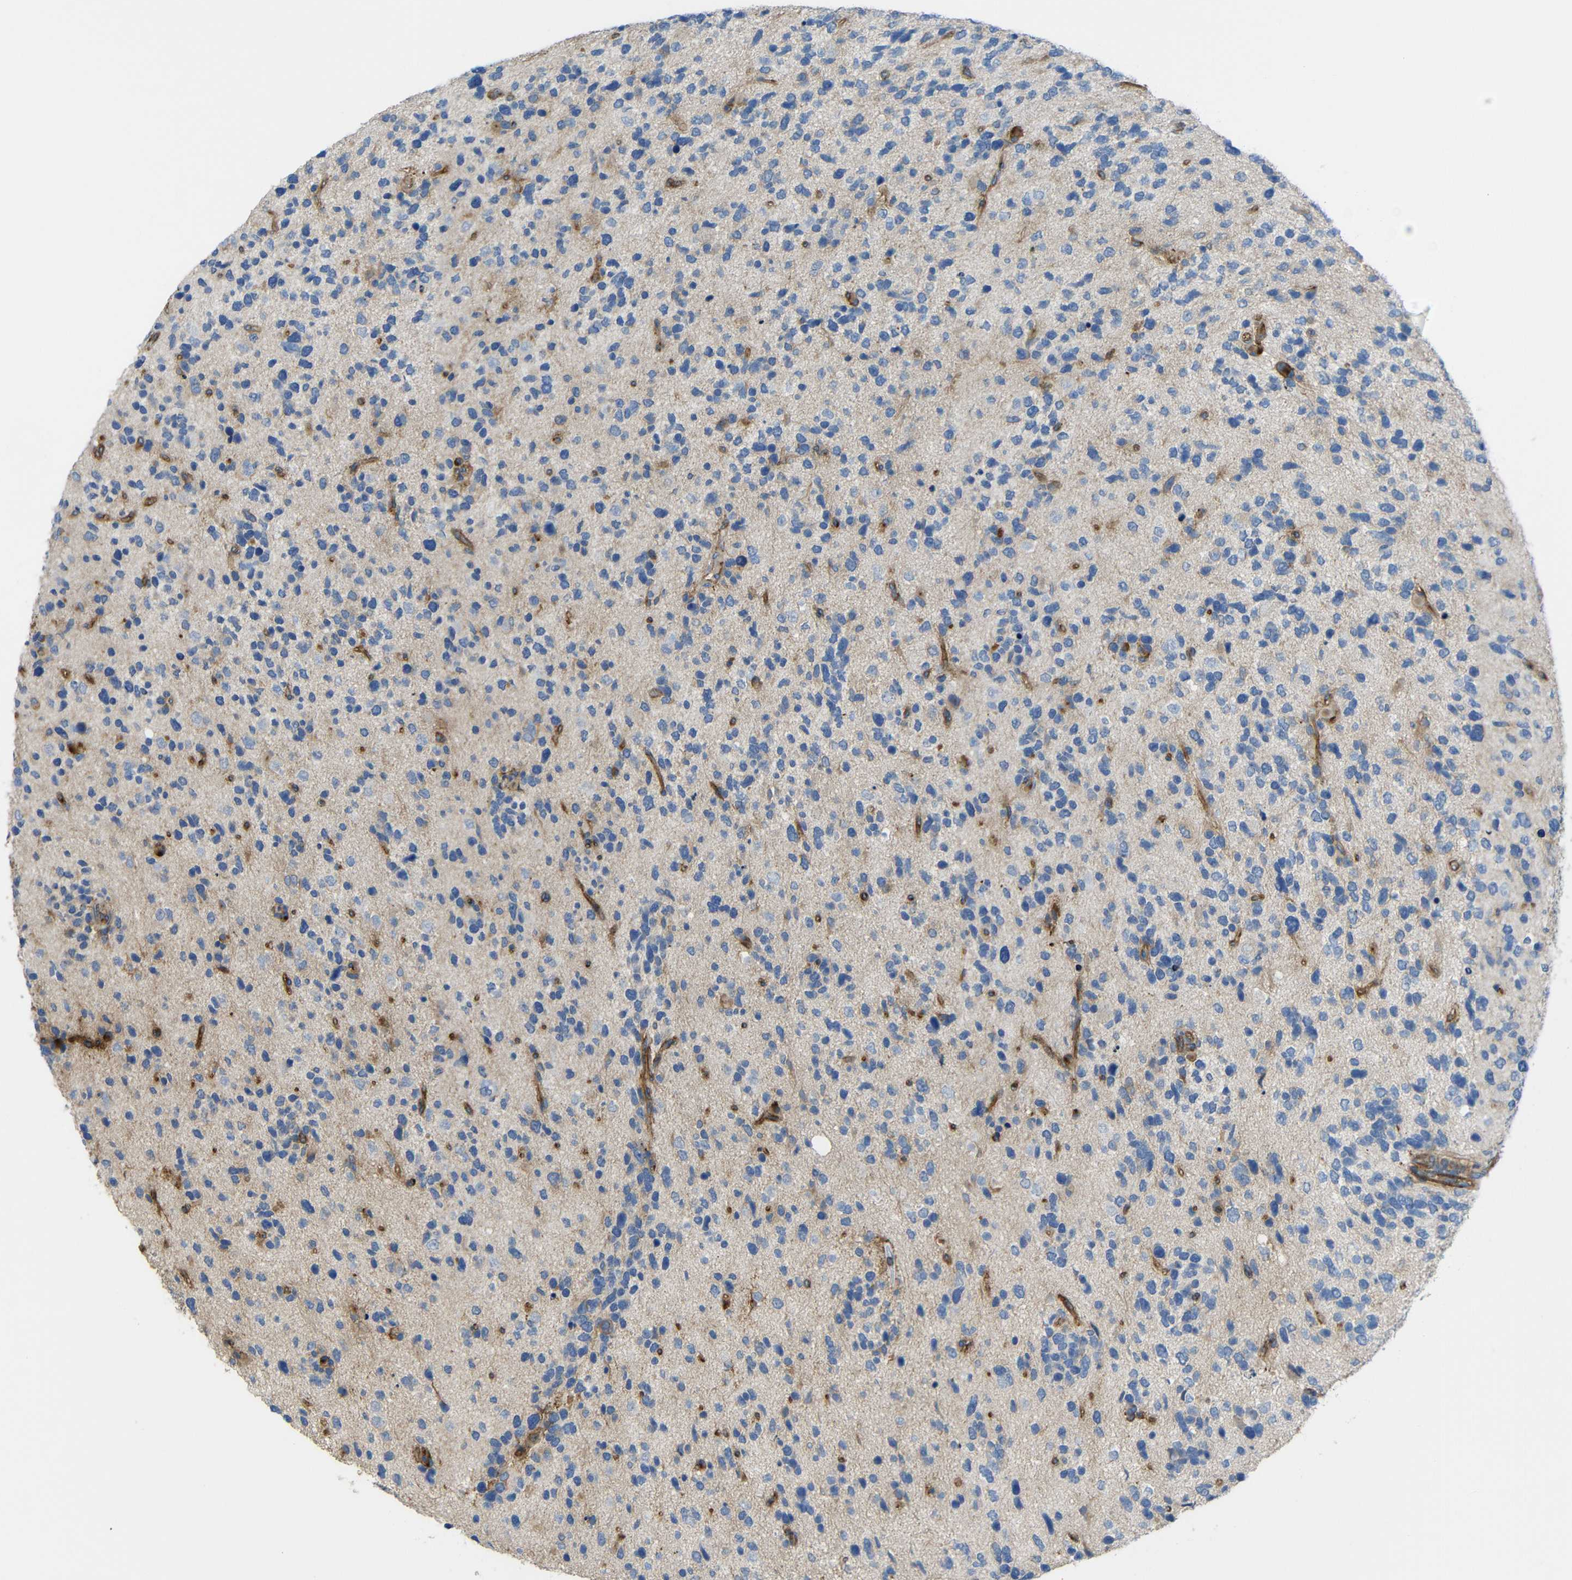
{"staining": {"intensity": "negative", "quantity": "none", "location": "none"}, "tissue": "glioma", "cell_type": "Tumor cells", "image_type": "cancer", "snomed": [{"axis": "morphology", "description": "Glioma, malignant, High grade"}, {"axis": "topography", "description": "Brain"}], "caption": "This histopathology image is of malignant glioma (high-grade) stained with immunohistochemistry (IHC) to label a protein in brown with the nuclei are counter-stained blue. There is no positivity in tumor cells.", "gene": "SYPL1", "patient": {"sex": "female", "age": 58}}